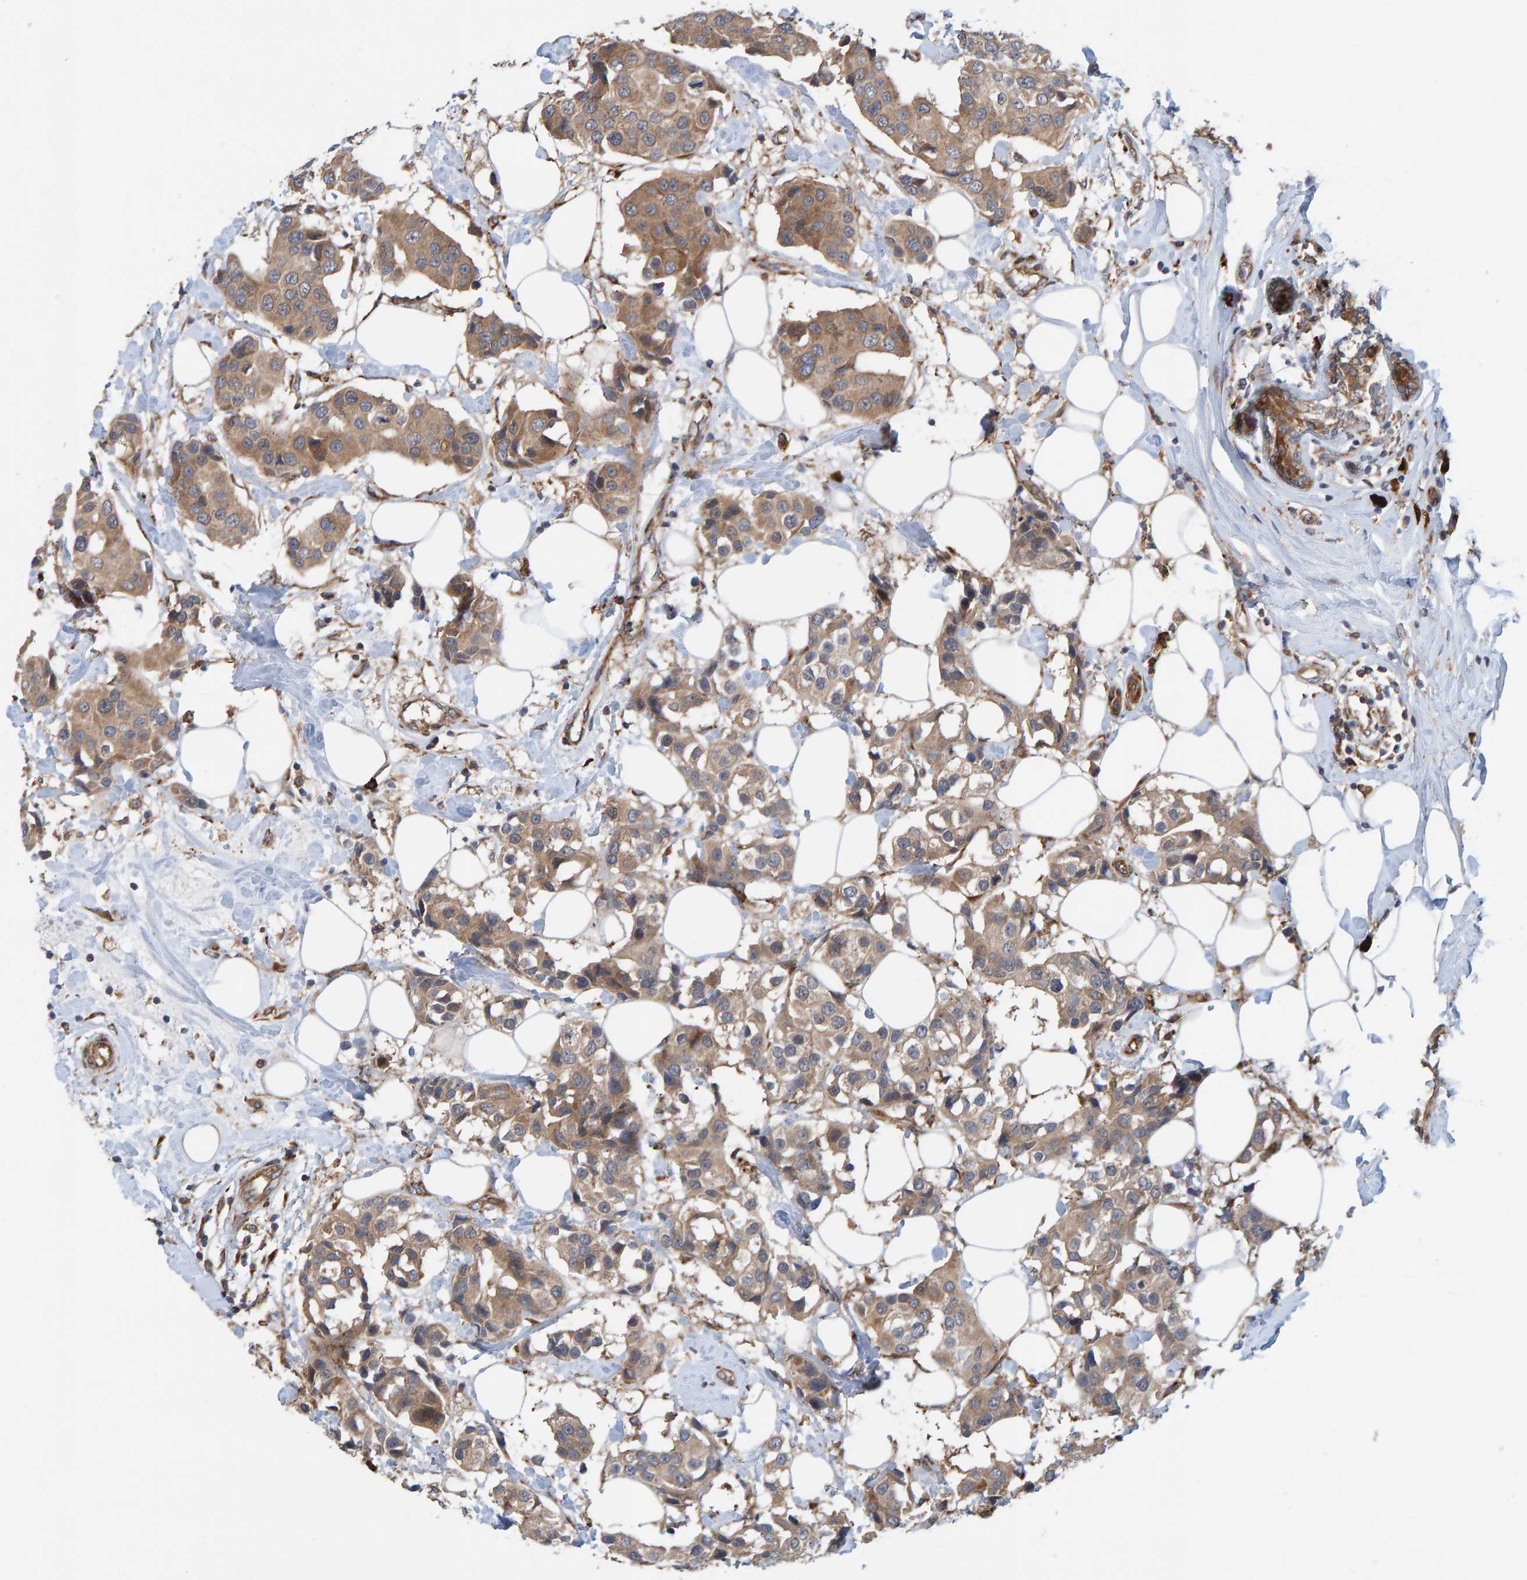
{"staining": {"intensity": "moderate", "quantity": ">75%", "location": "cytoplasmic/membranous"}, "tissue": "breast cancer", "cell_type": "Tumor cells", "image_type": "cancer", "snomed": [{"axis": "morphology", "description": "Normal tissue, NOS"}, {"axis": "morphology", "description": "Duct carcinoma"}, {"axis": "topography", "description": "Breast"}], "caption": "The photomicrograph reveals a brown stain indicating the presence of a protein in the cytoplasmic/membranous of tumor cells in breast cancer. (Brightfield microscopy of DAB IHC at high magnification).", "gene": "KIAA0753", "patient": {"sex": "female", "age": 39}}